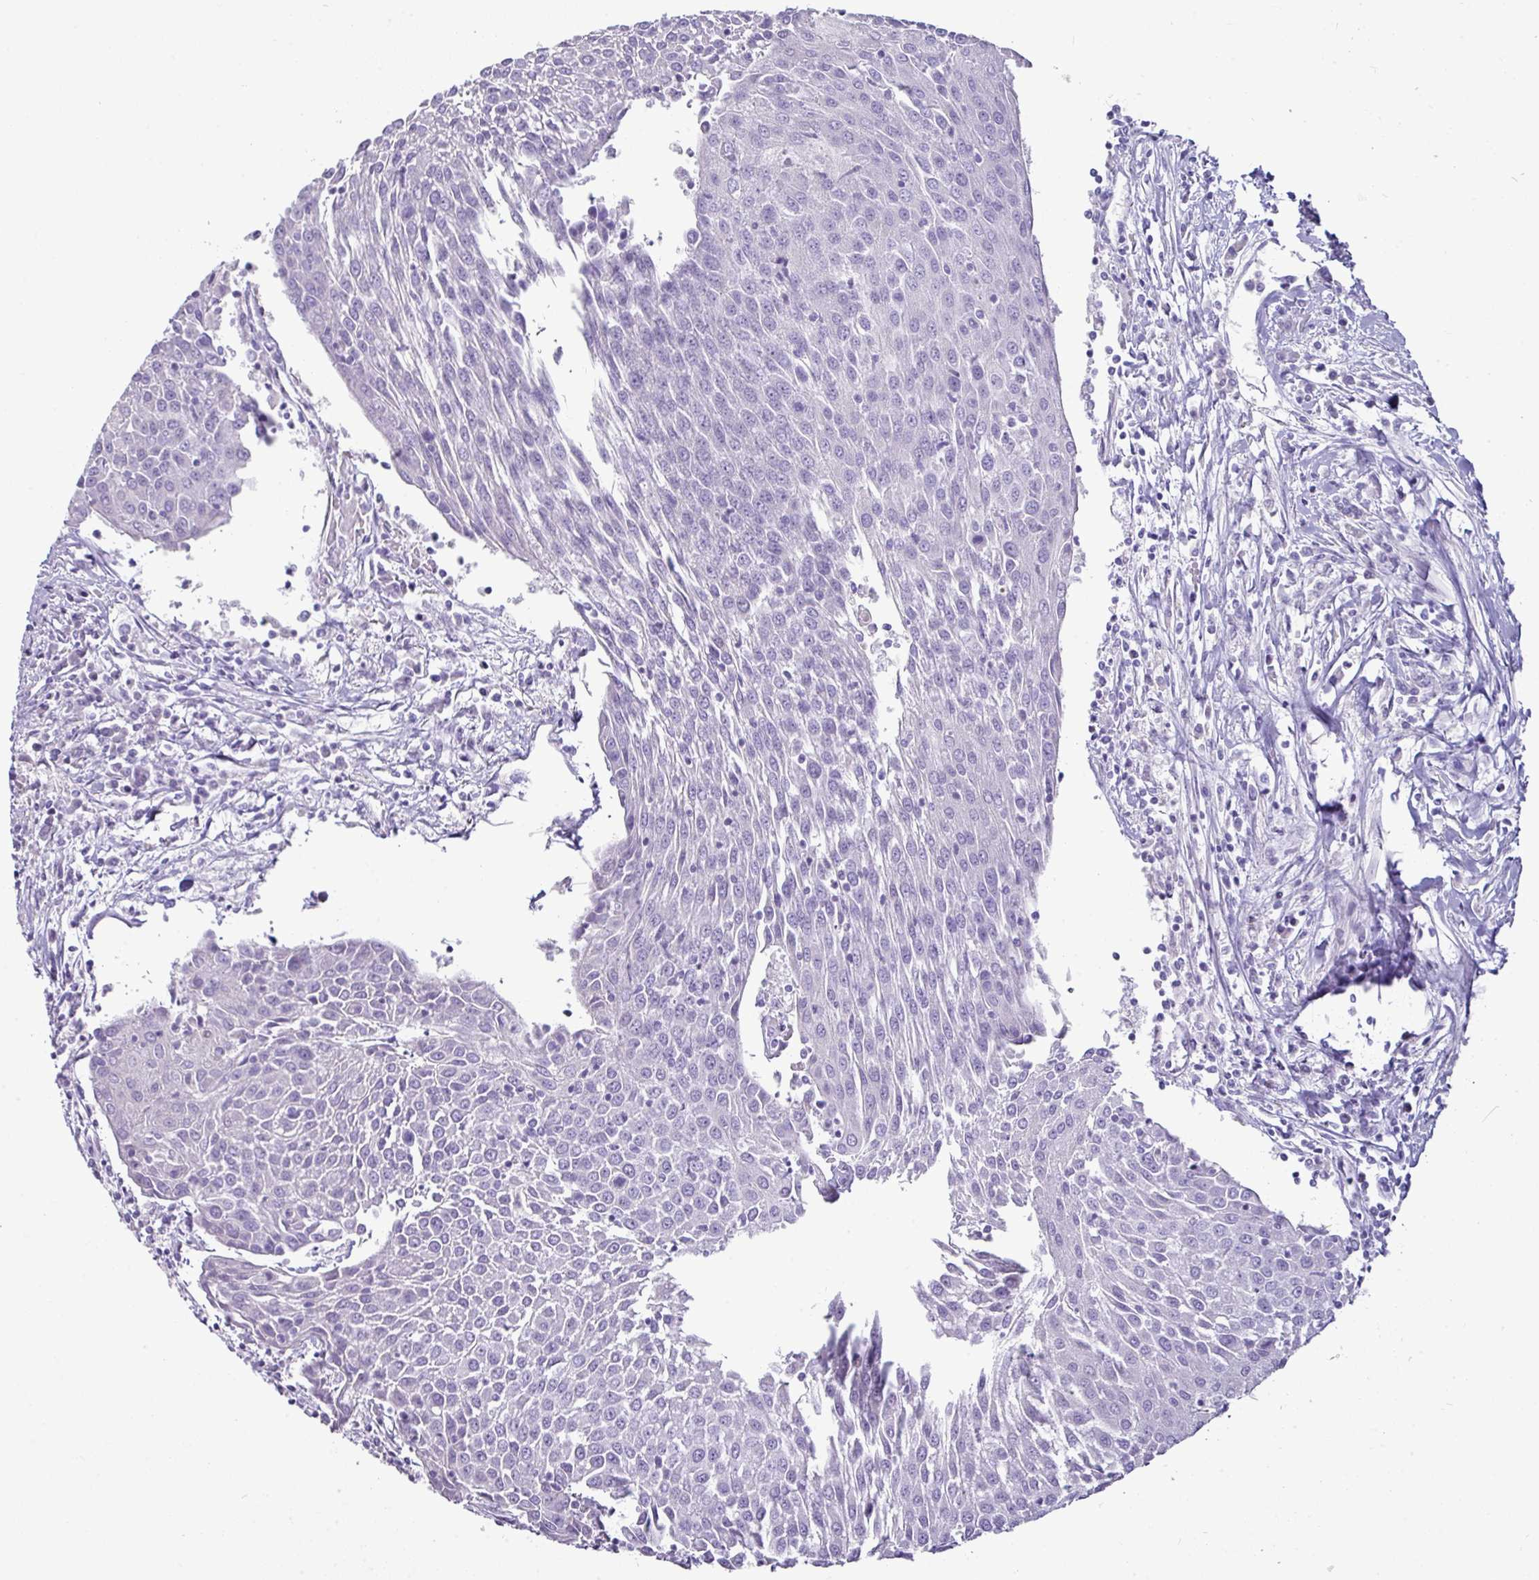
{"staining": {"intensity": "negative", "quantity": "none", "location": "none"}, "tissue": "urothelial cancer", "cell_type": "Tumor cells", "image_type": "cancer", "snomed": [{"axis": "morphology", "description": "Urothelial carcinoma, High grade"}, {"axis": "topography", "description": "Urinary bladder"}], "caption": "Image shows no significant protein positivity in tumor cells of urothelial carcinoma (high-grade).", "gene": "GSTA3", "patient": {"sex": "female", "age": 85}}